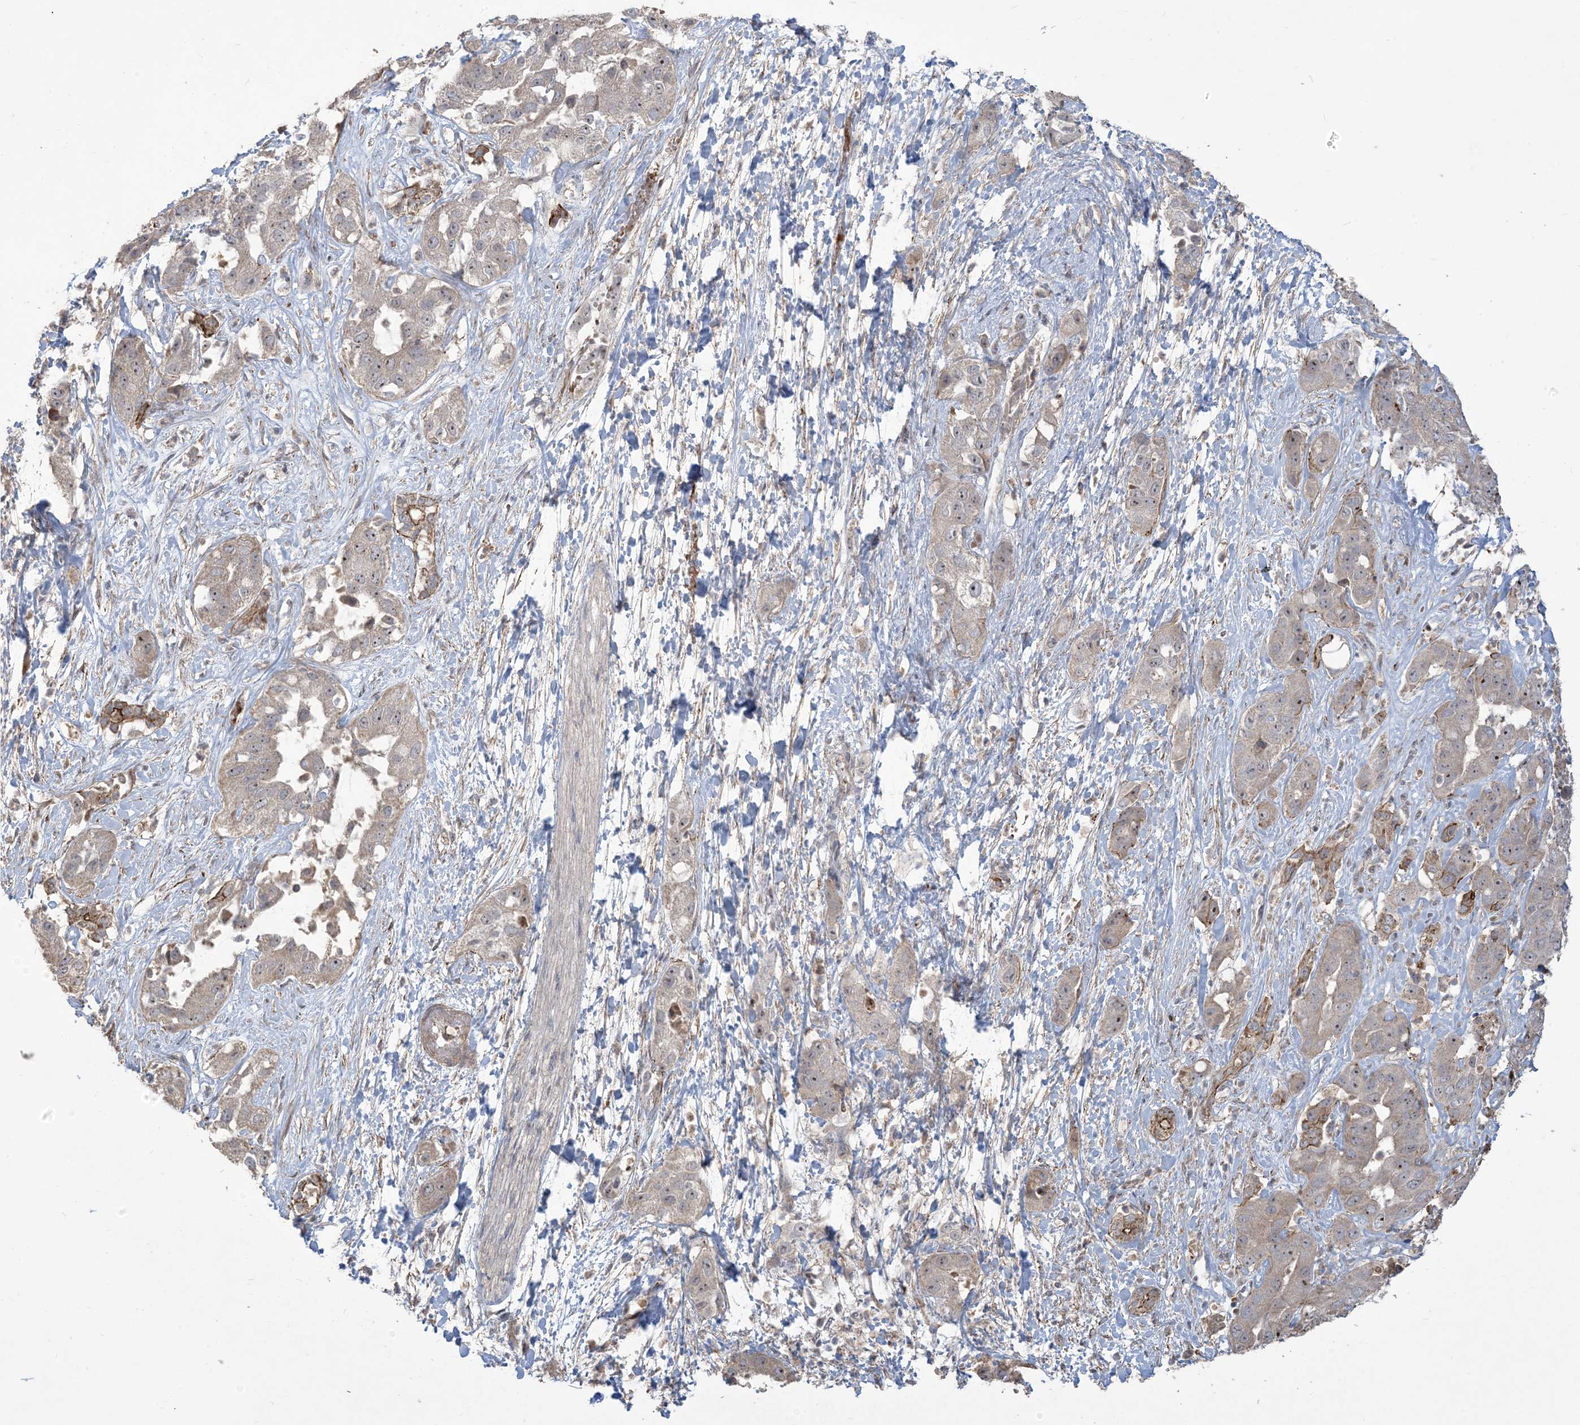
{"staining": {"intensity": "moderate", "quantity": "<25%", "location": "nuclear"}, "tissue": "liver cancer", "cell_type": "Tumor cells", "image_type": "cancer", "snomed": [{"axis": "morphology", "description": "Cholangiocarcinoma"}, {"axis": "topography", "description": "Liver"}], "caption": "Immunohistochemistry (IHC) (DAB) staining of human liver cancer shows moderate nuclear protein positivity in about <25% of tumor cells.", "gene": "KLHL18", "patient": {"sex": "female", "age": 52}}